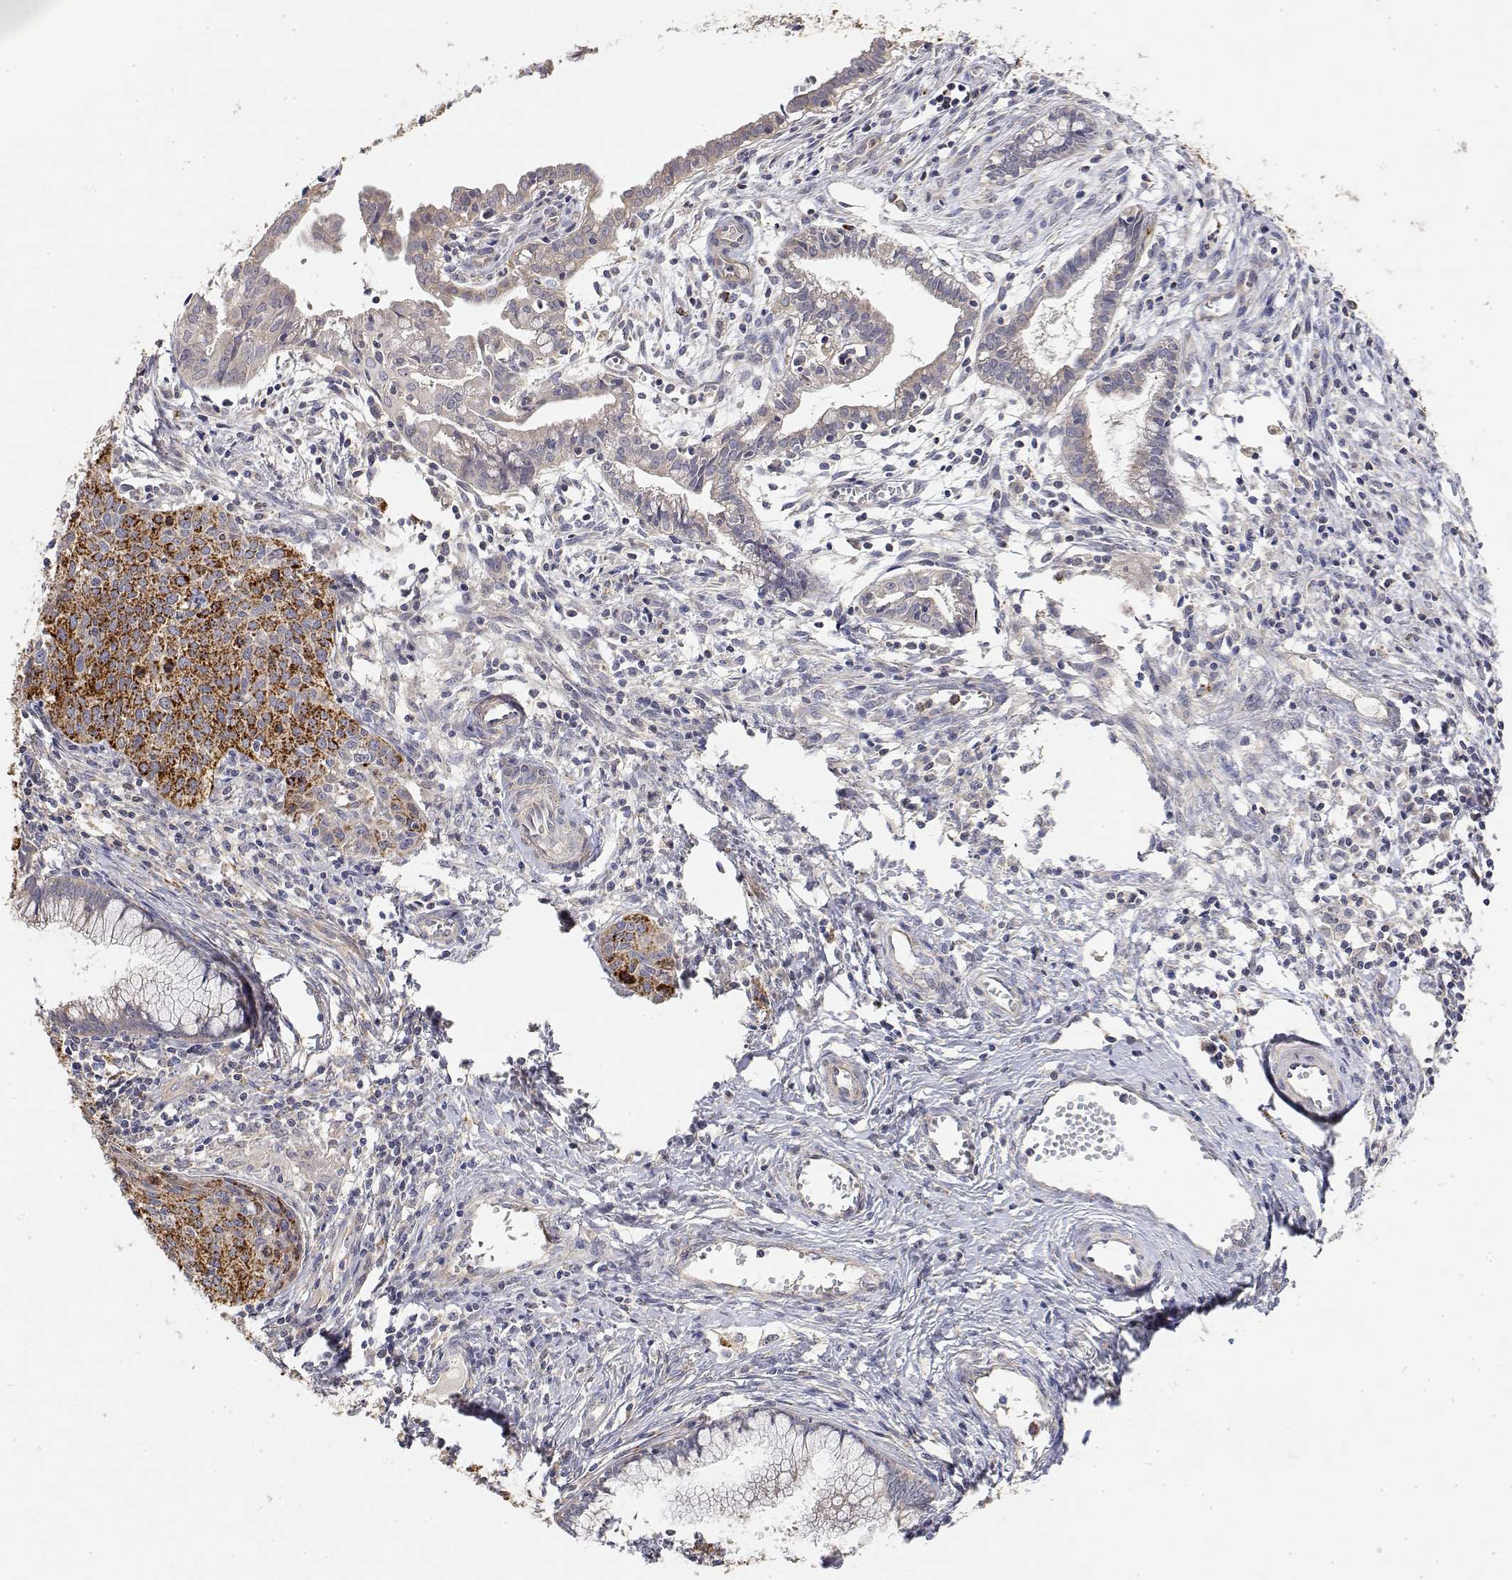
{"staining": {"intensity": "strong", "quantity": "25%-75%", "location": "cytoplasmic/membranous"}, "tissue": "cervical cancer", "cell_type": "Tumor cells", "image_type": "cancer", "snomed": [{"axis": "morphology", "description": "Squamous cell carcinoma, NOS"}, {"axis": "topography", "description": "Cervix"}], "caption": "Cervical cancer (squamous cell carcinoma) was stained to show a protein in brown. There is high levels of strong cytoplasmic/membranous expression in approximately 25%-75% of tumor cells. (DAB IHC, brown staining for protein, blue staining for nuclei).", "gene": "LONRF3", "patient": {"sex": "female", "age": 38}}